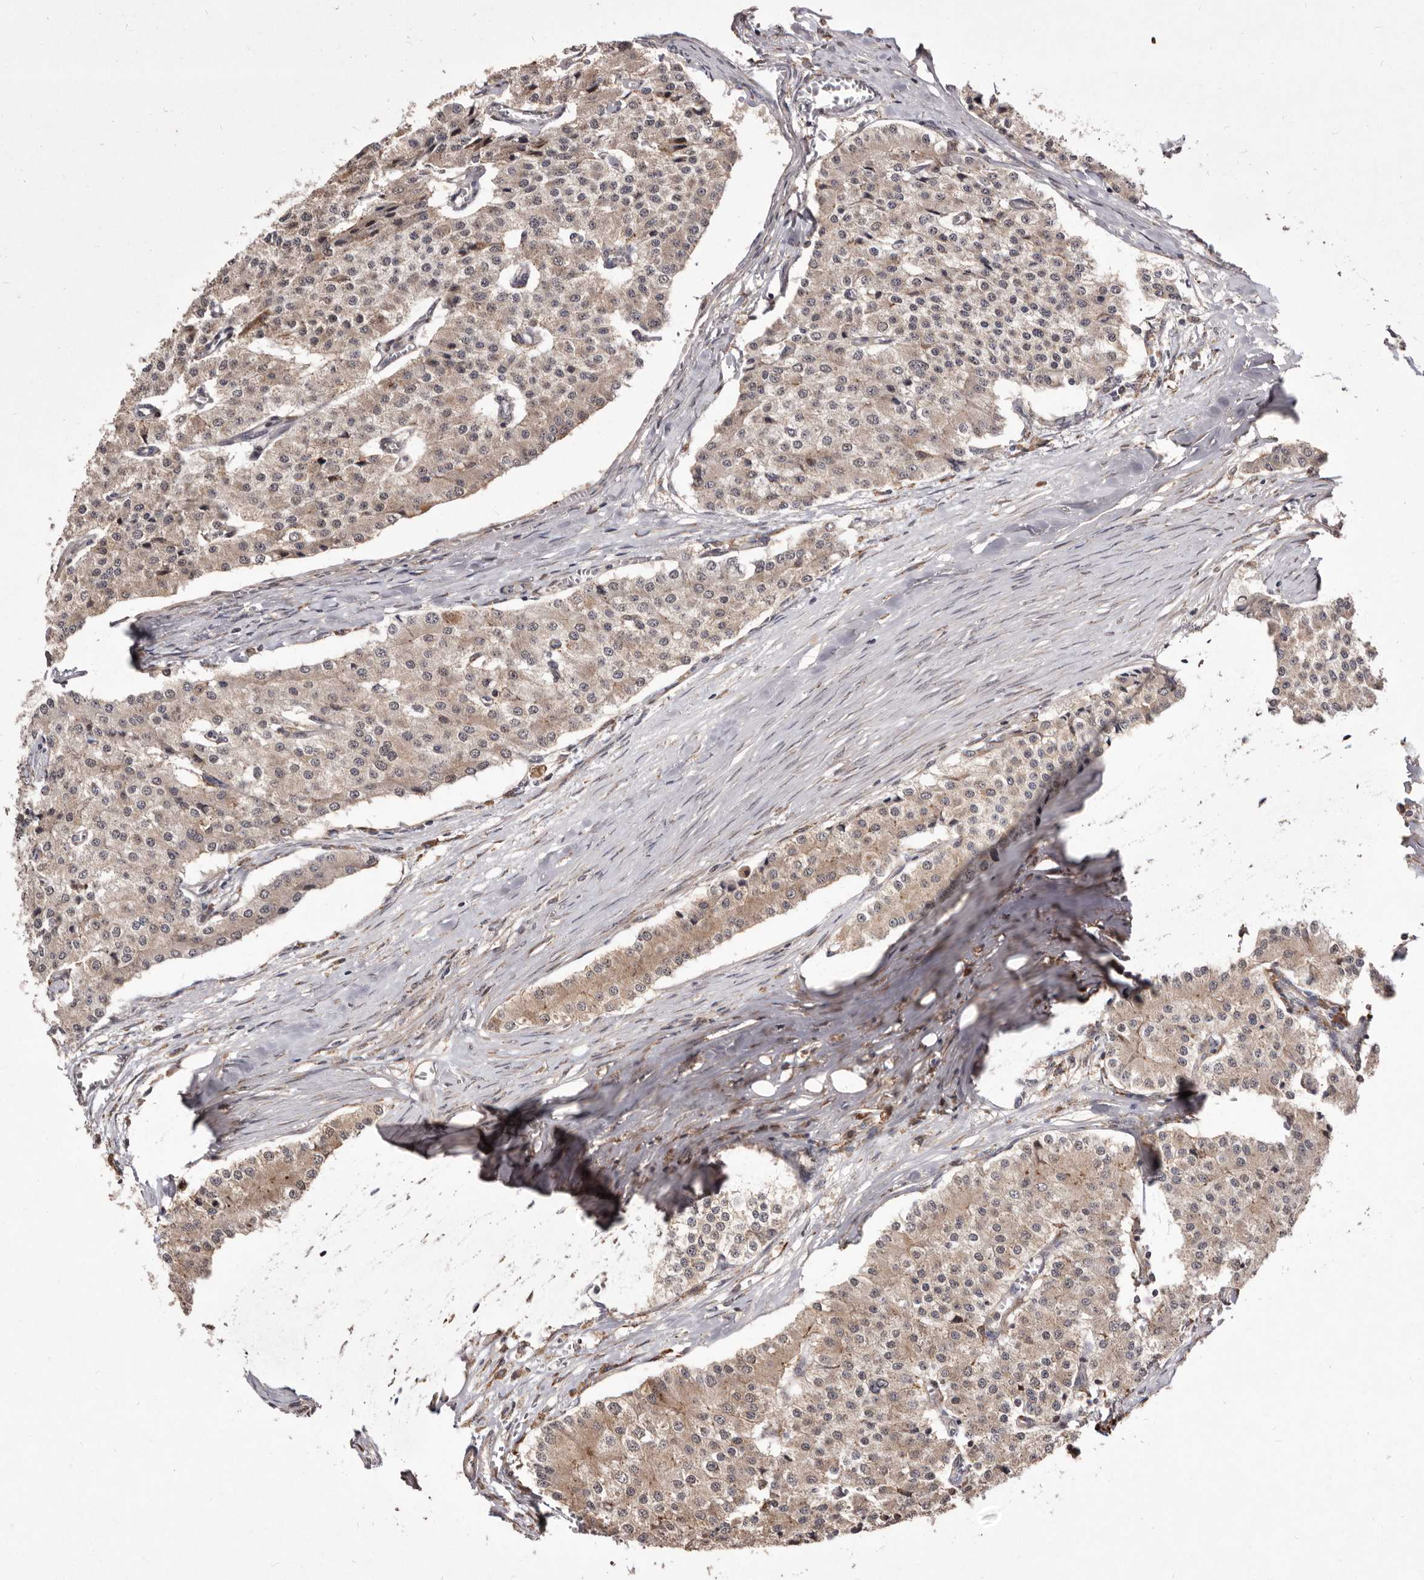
{"staining": {"intensity": "weak", "quantity": ">75%", "location": "cytoplasmic/membranous"}, "tissue": "carcinoid", "cell_type": "Tumor cells", "image_type": "cancer", "snomed": [{"axis": "morphology", "description": "Carcinoid, malignant, NOS"}, {"axis": "topography", "description": "Colon"}], "caption": "Immunohistochemistry of human carcinoid (malignant) demonstrates low levels of weak cytoplasmic/membranous expression in approximately >75% of tumor cells.", "gene": "RRM2B", "patient": {"sex": "female", "age": 52}}